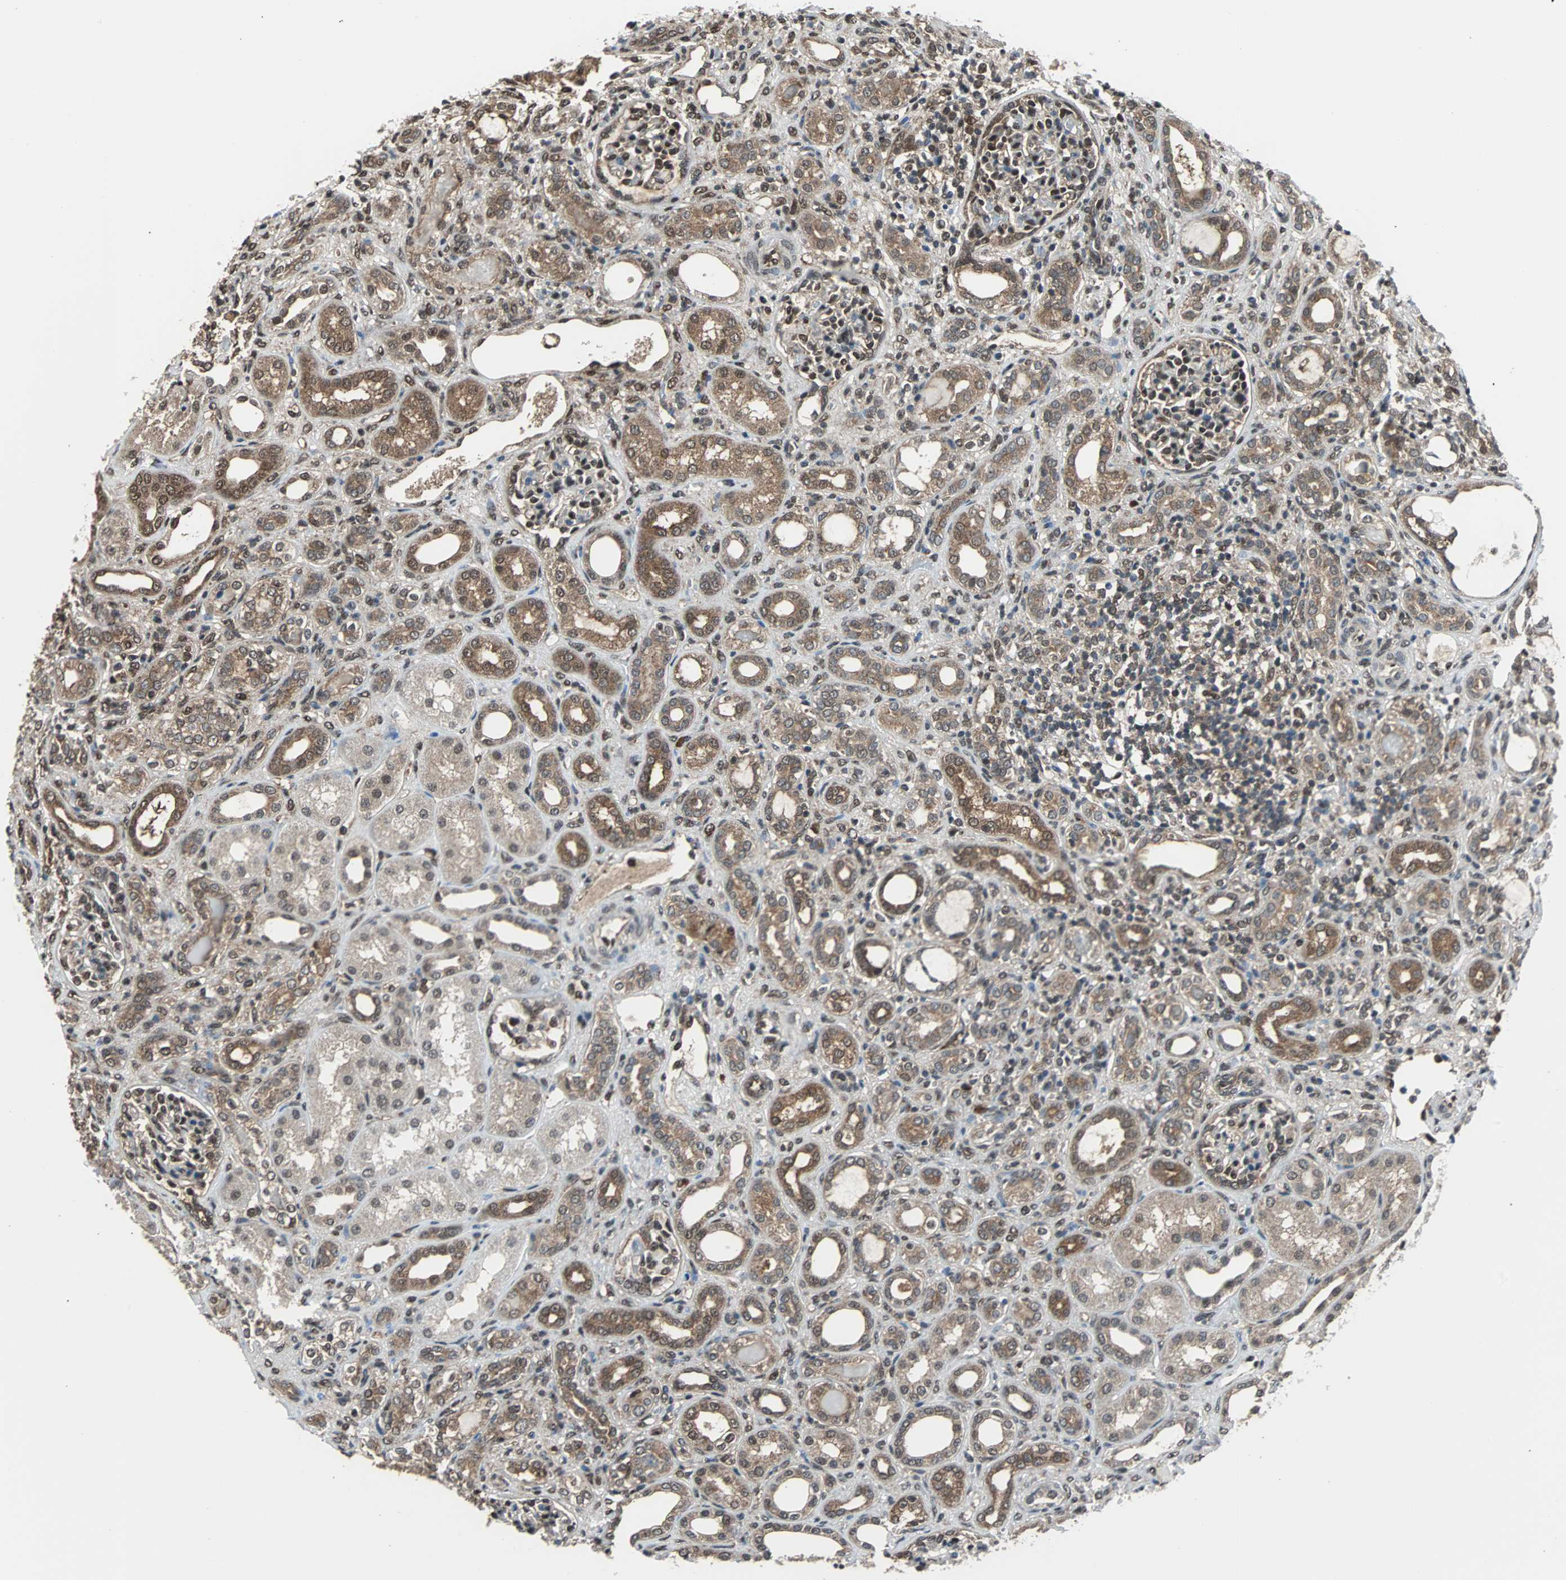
{"staining": {"intensity": "moderate", "quantity": ">75%", "location": "cytoplasmic/membranous,nuclear"}, "tissue": "kidney", "cell_type": "Cells in glomeruli", "image_type": "normal", "snomed": [{"axis": "morphology", "description": "Normal tissue, NOS"}, {"axis": "topography", "description": "Kidney"}], "caption": "This photomicrograph demonstrates normal kidney stained with immunohistochemistry to label a protein in brown. The cytoplasmic/membranous,nuclear of cells in glomeruli show moderate positivity for the protein. Nuclei are counter-stained blue.", "gene": "VCP", "patient": {"sex": "male", "age": 7}}